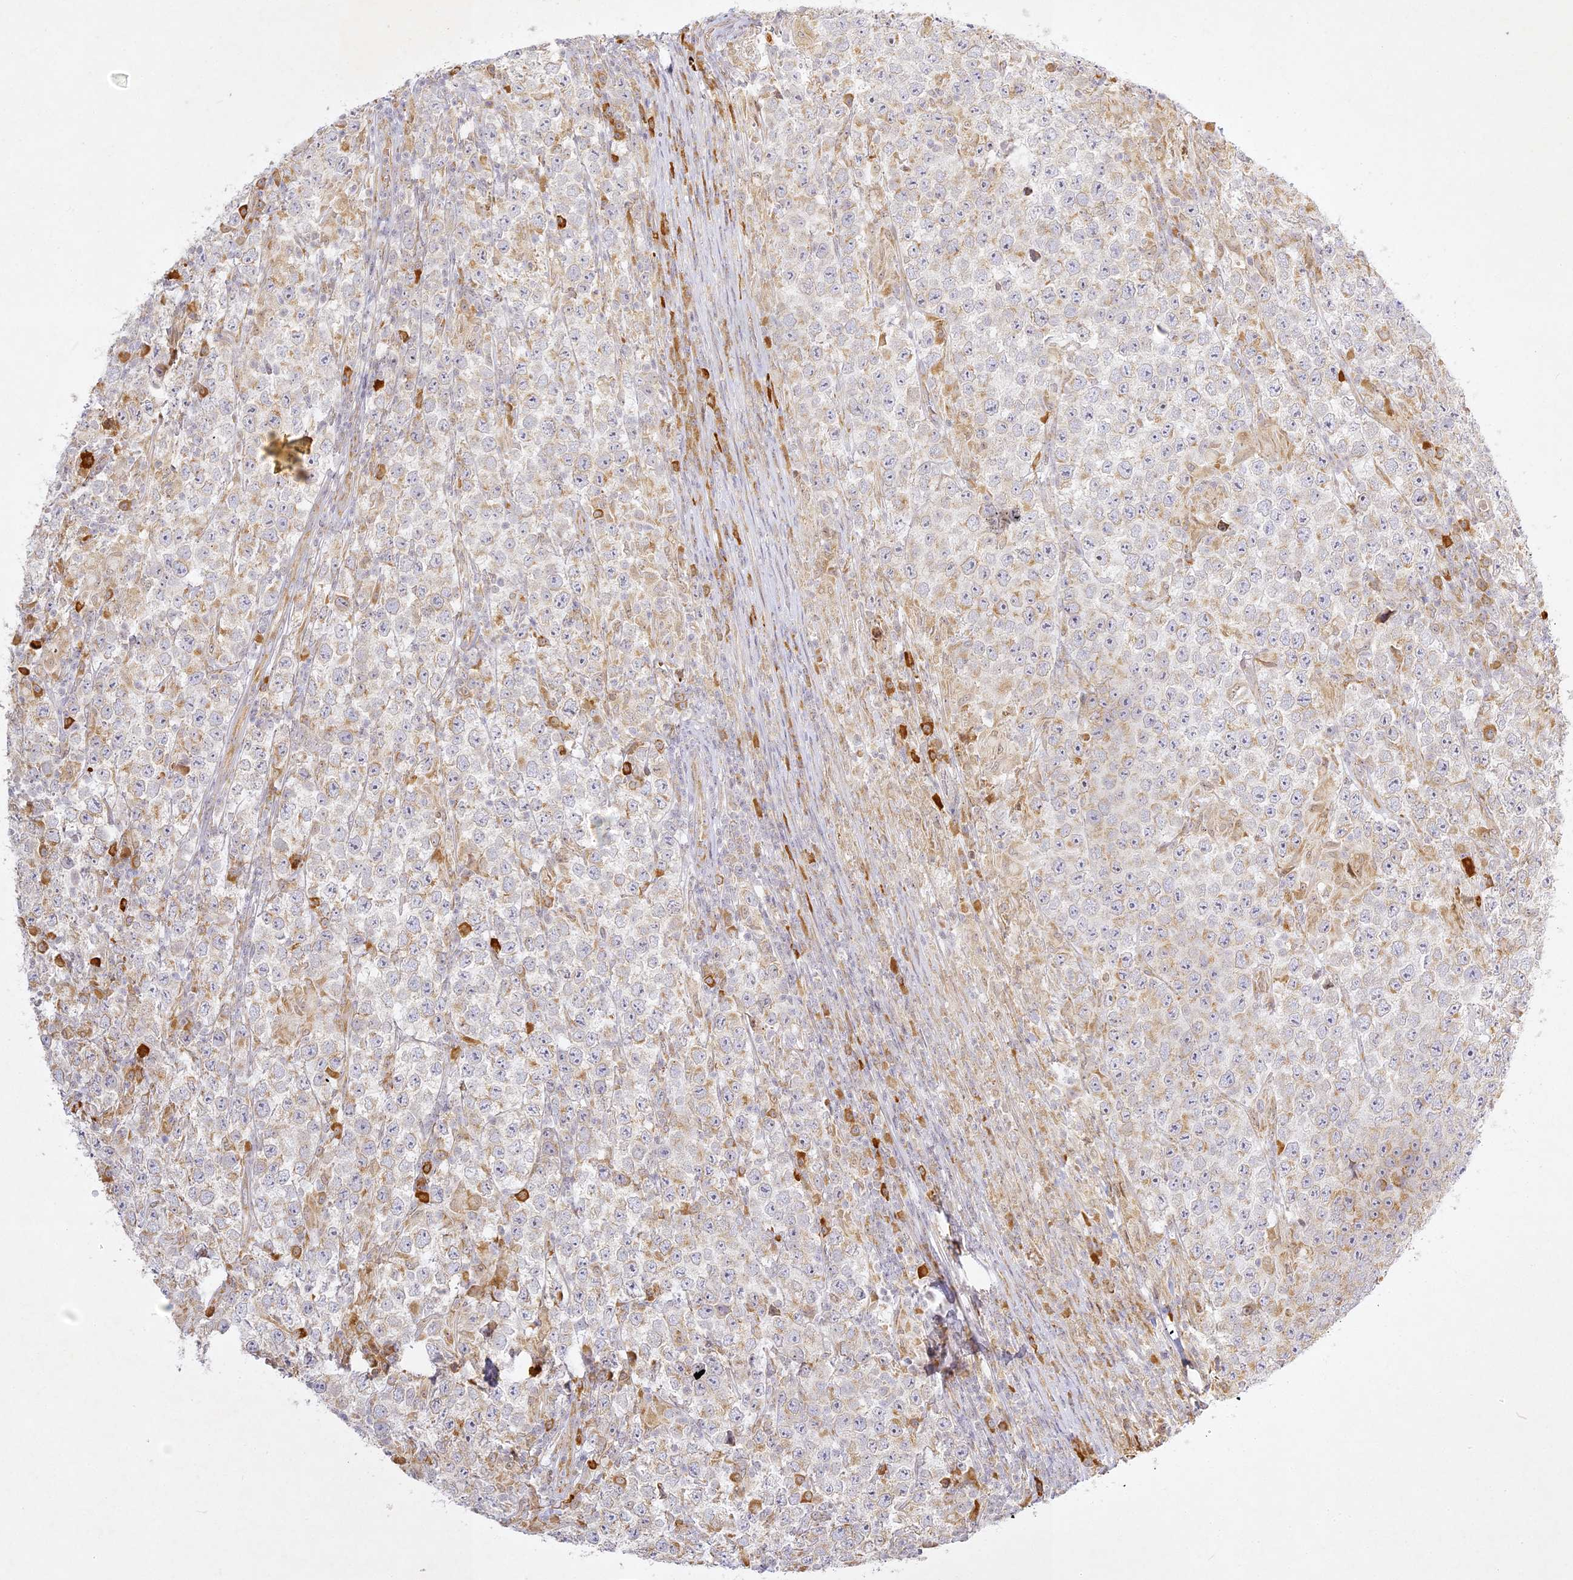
{"staining": {"intensity": "weak", "quantity": "<25%", "location": "cytoplasmic/membranous"}, "tissue": "testis cancer", "cell_type": "Tumor cells", "image_type": "cancer", "snomed": [{"axis": "morphology", "description": "Normal tissue, NOS"}, {"axis": "morphology", "description": "Urothelial carcinoma, High grade"}, {"axis": "morphology", "description": "Seminoma, NOS"}, {"axis": "morphology", "description": "Carcinoma, Embryonal, NOS"}, {"axis": "topography", "description": "Urinary bladder"}, {"axis": "topography", "description": "Testis"}], "caption": "The micrograph exhibits no staining of tumor cells in testis cancer.", "gene": "SLC30A5", "patient": {"sex": "male", "age": 41}}